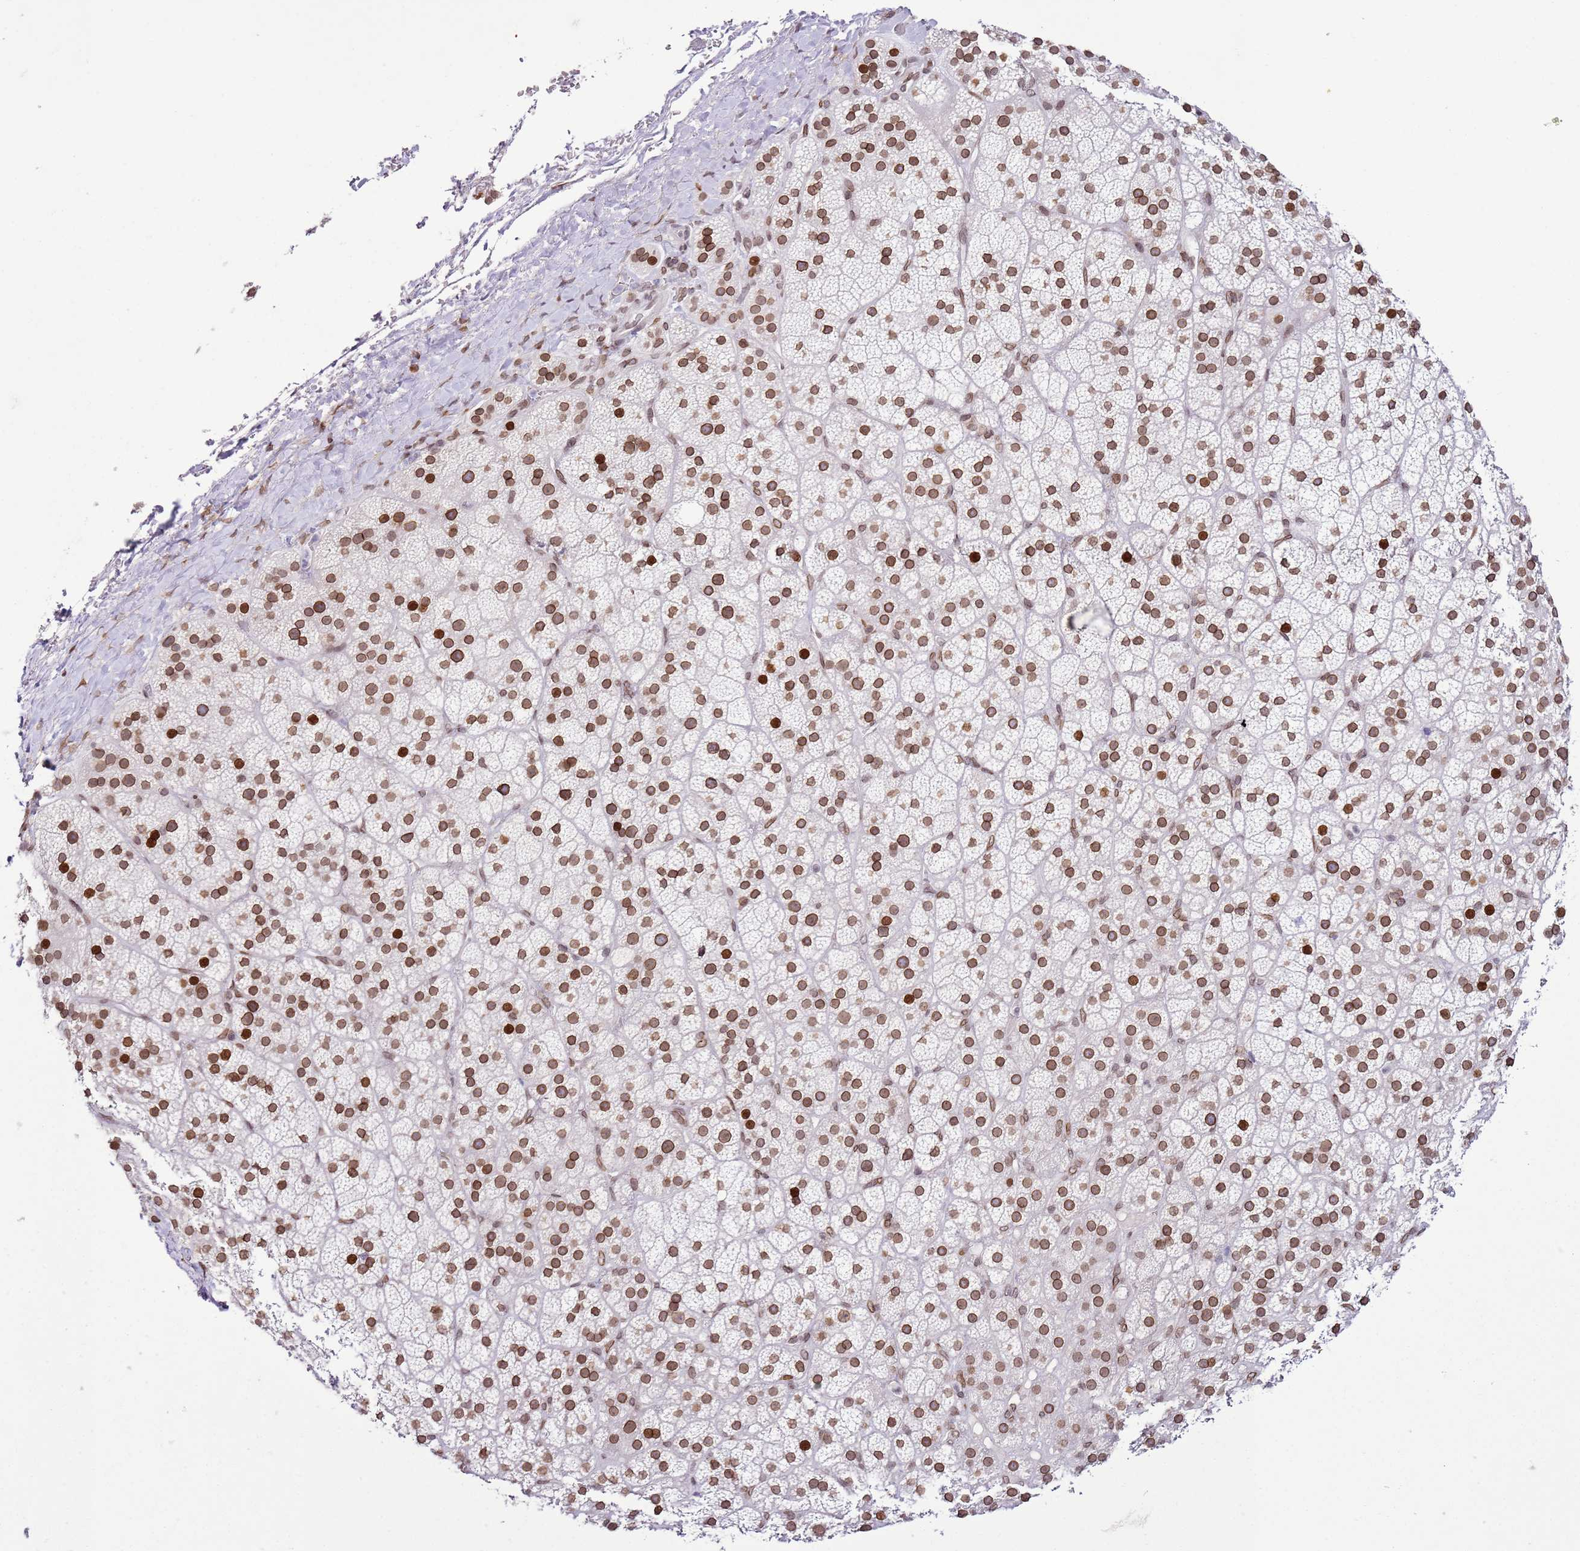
{"staining": {"intensity": "moderate", "quantity": ">75%", "location": "cytoplasmic/membranous,nuclear"}, "tissue": "adrenal gland", "cell_type": "Glandular cells", "image_type": "normal", "snomed": [{"axis": "morphology", "description": "Normal tissue, NOS"}, {"axis": "topography", "description": "Adrenal gland"}], "caption": "IHC histopathology image of benign adrenal gland: human adrenal gland stained using immunohistochemistry (IHC) shows medium levels of moderate protein expression localized specifically in the cytoplasmic/membranous,nuclear of glandular cells, appearing as a cytoplasmic/membranous,nuclear brown color.", "gene": "POU6F1", "patient": {"sex": "female", "age": 70}}